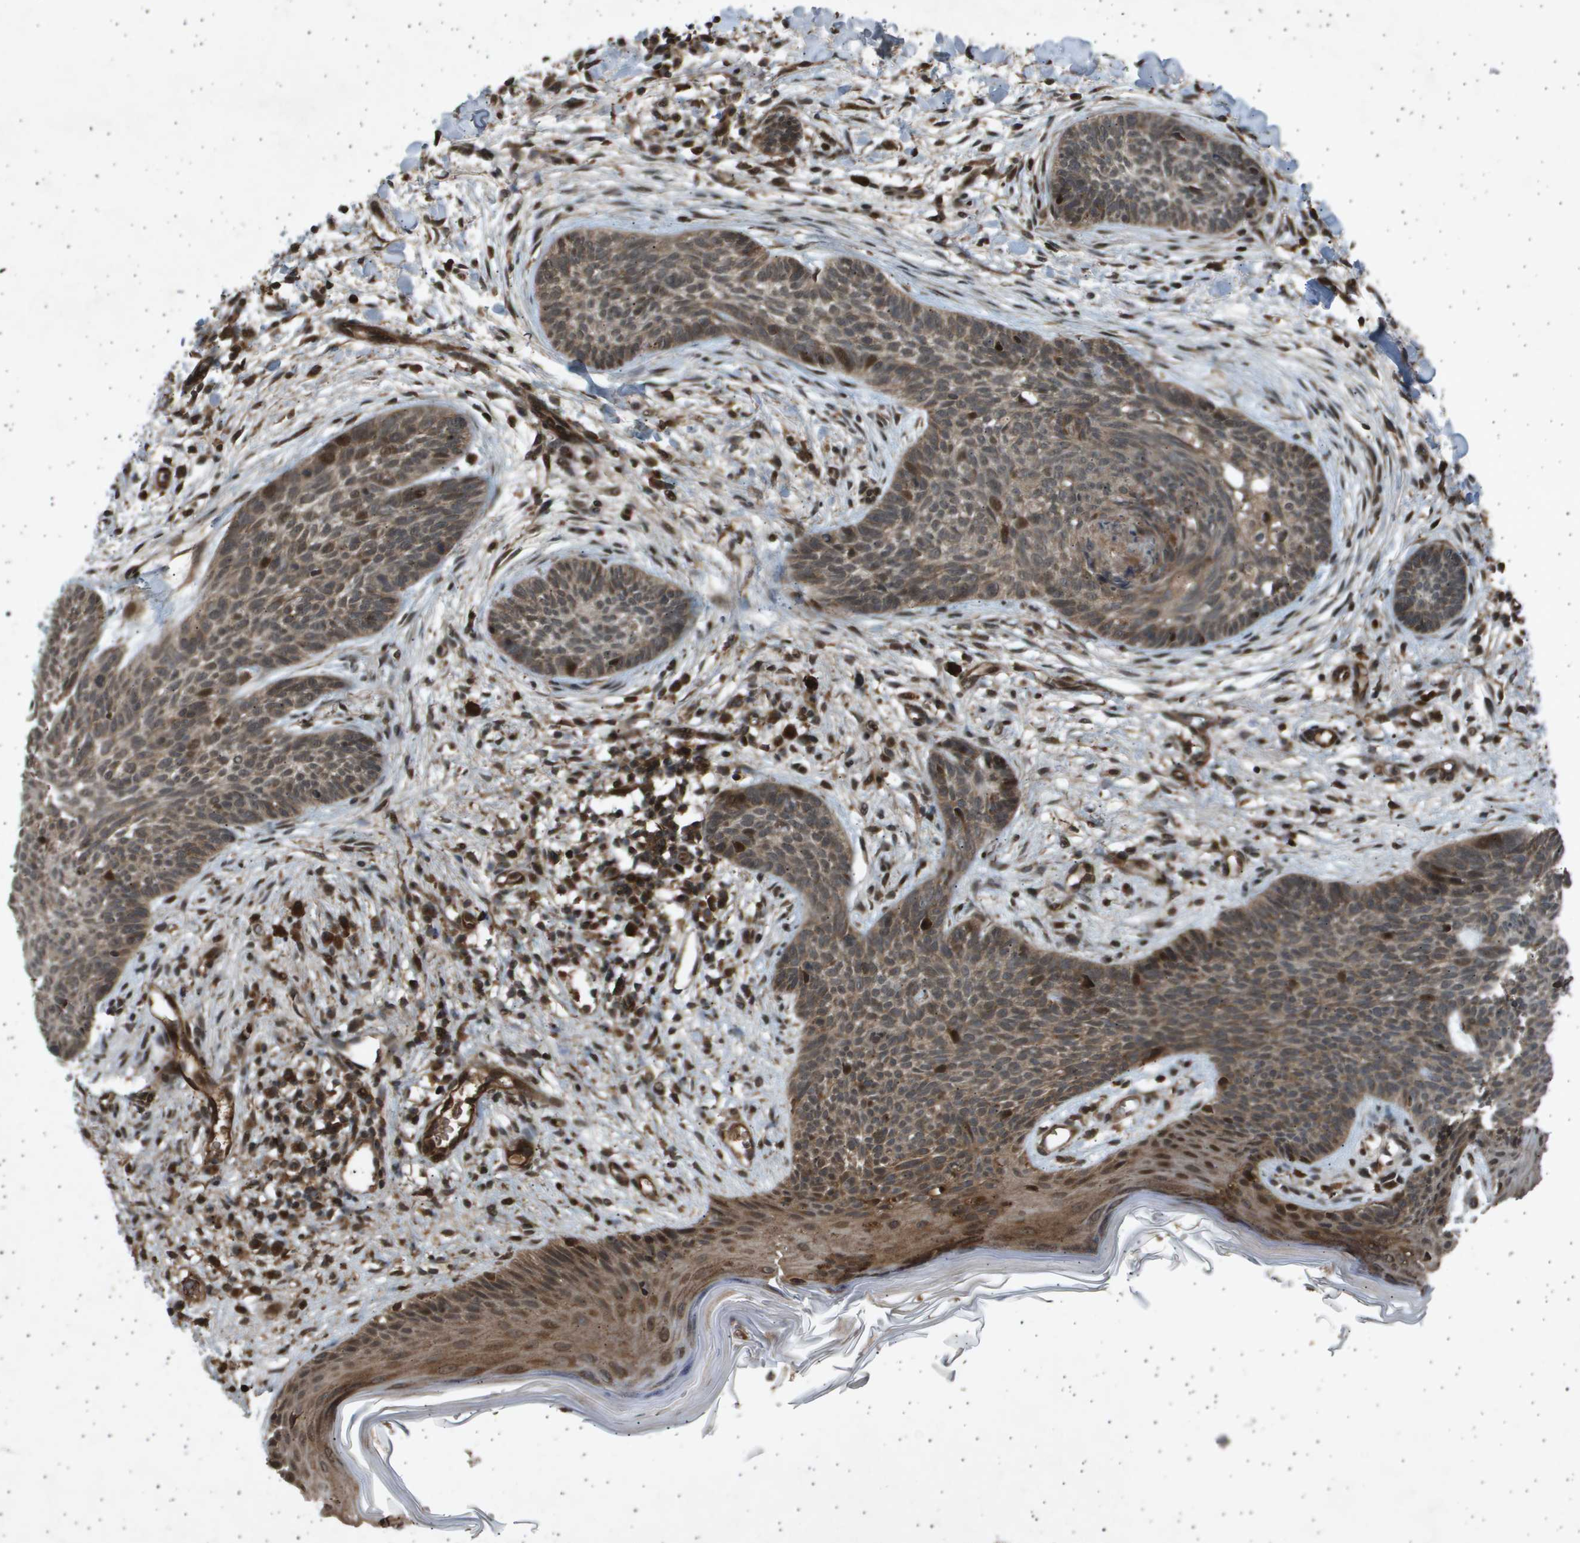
{"staining": {"intensity": "moderate", "quantity": ">75%", "location": "cytoplasmic/membranous,nuclear"}, "tissue": "skin cancer", "cell_type": "Tumor cells", "image_type": "cancer", "snomed": [{"axis": "morphology", "description": "Basal cell carcinoma"}, {"axis": "topography", "description": "Skin"}], "caption": "Immunohistochemistry (IHC) of basal cell carcinoma (skin) demonstrates medium levels of moderate cytoplasmic/membranous and nuclear positivity in approximately >75% of tumor cells.", "gene": "TNRC6A", "patient": {"sex": "female", "age": 59}}